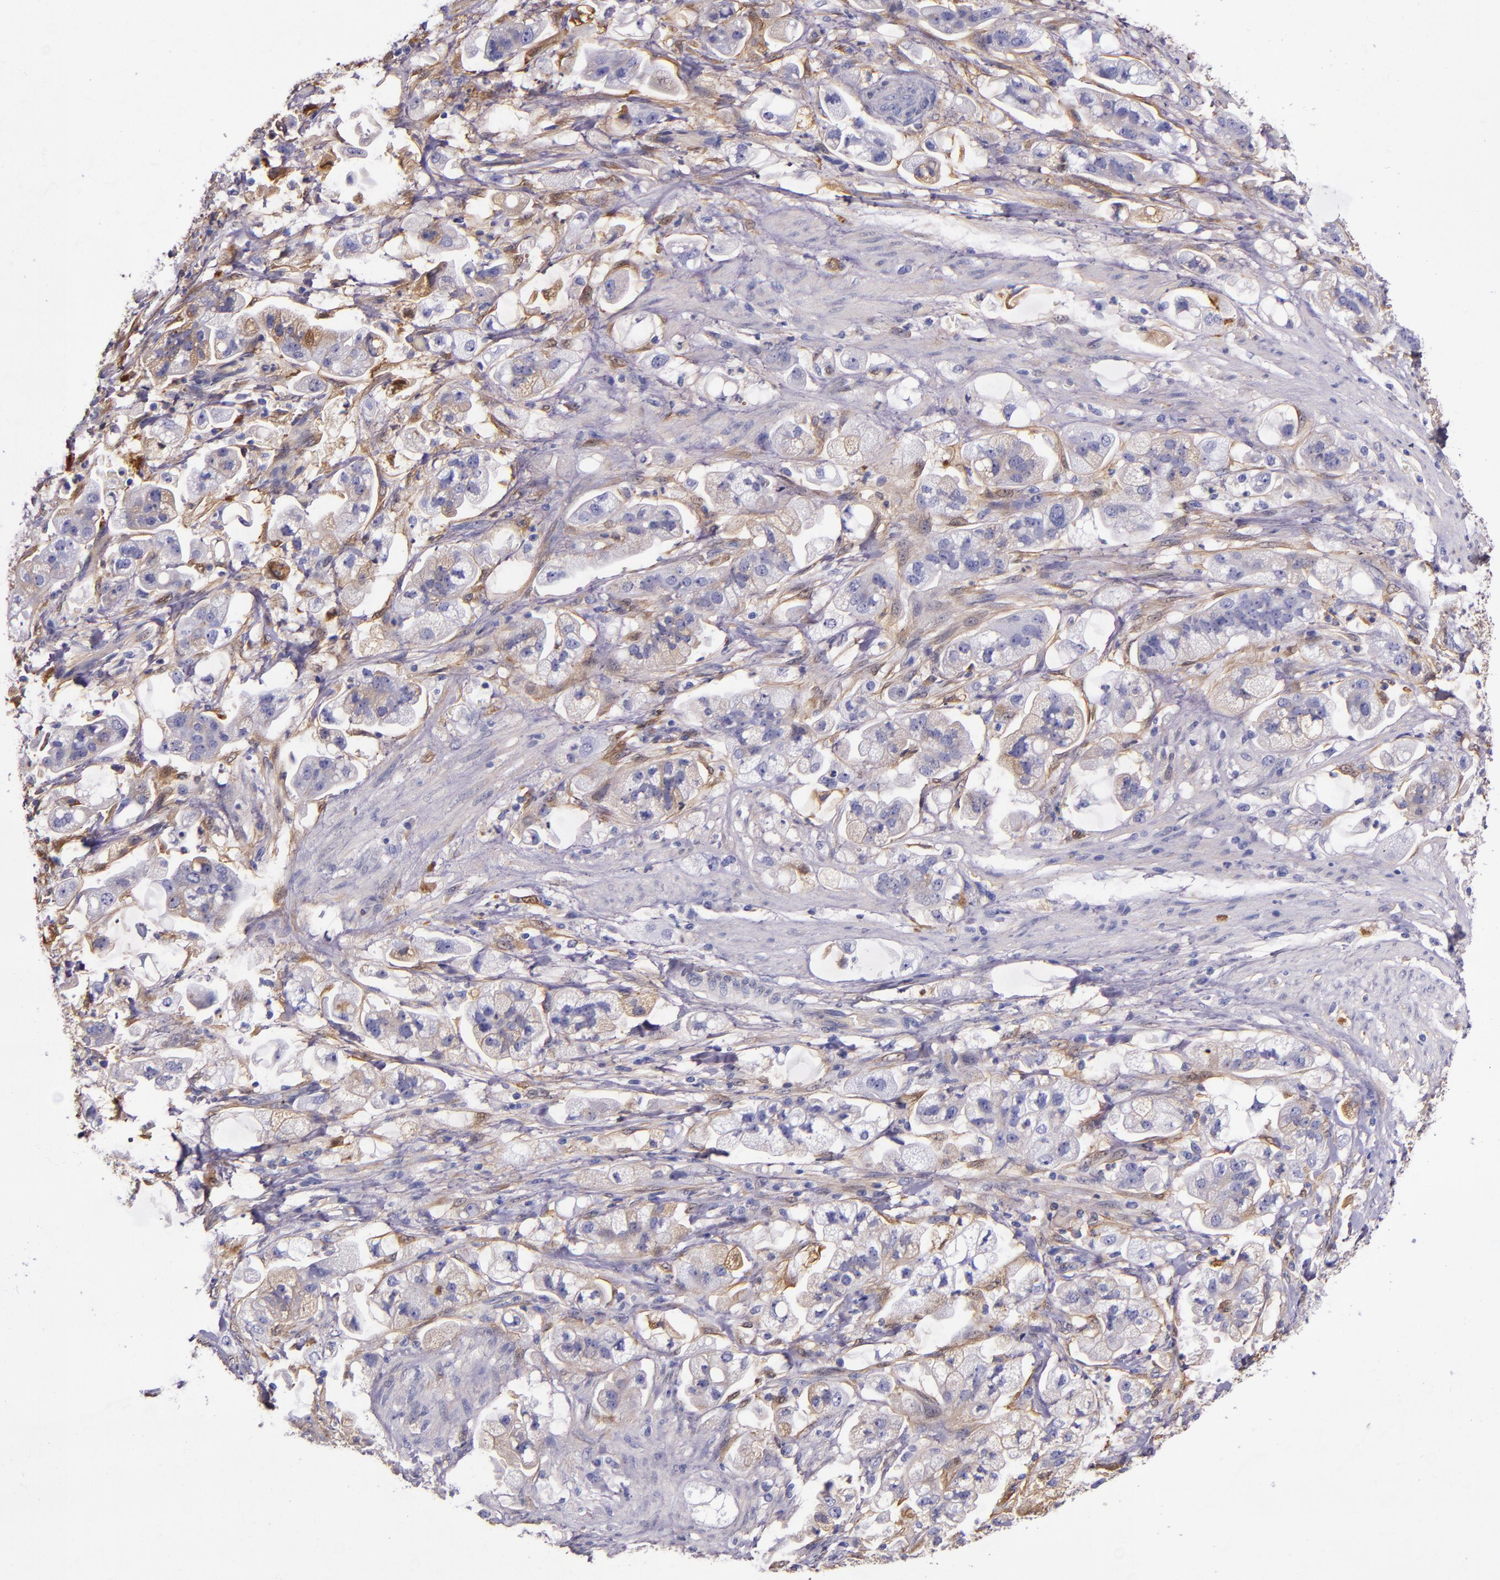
{"staining": {"intensity": "weak", "quantity": "<25%", "location": "cytoplasmic/membranous"}, "tissue": "stomach cancer", "cell_type": "Tumor cells", "image_type": "cancer", "snomed": [{"axis": "morphology", "description": "Adenocarcinoma, NOS"}, {"axis": "topography", "description": "Stomach"}], "caption": "This is an immunohistochemistry (IHC) histopathology image of human stomach adenocarcinoma. There is no staining in tumor cells.", "gene": "CLEC3B", "patient": {"sex": "male", "age": 62}}